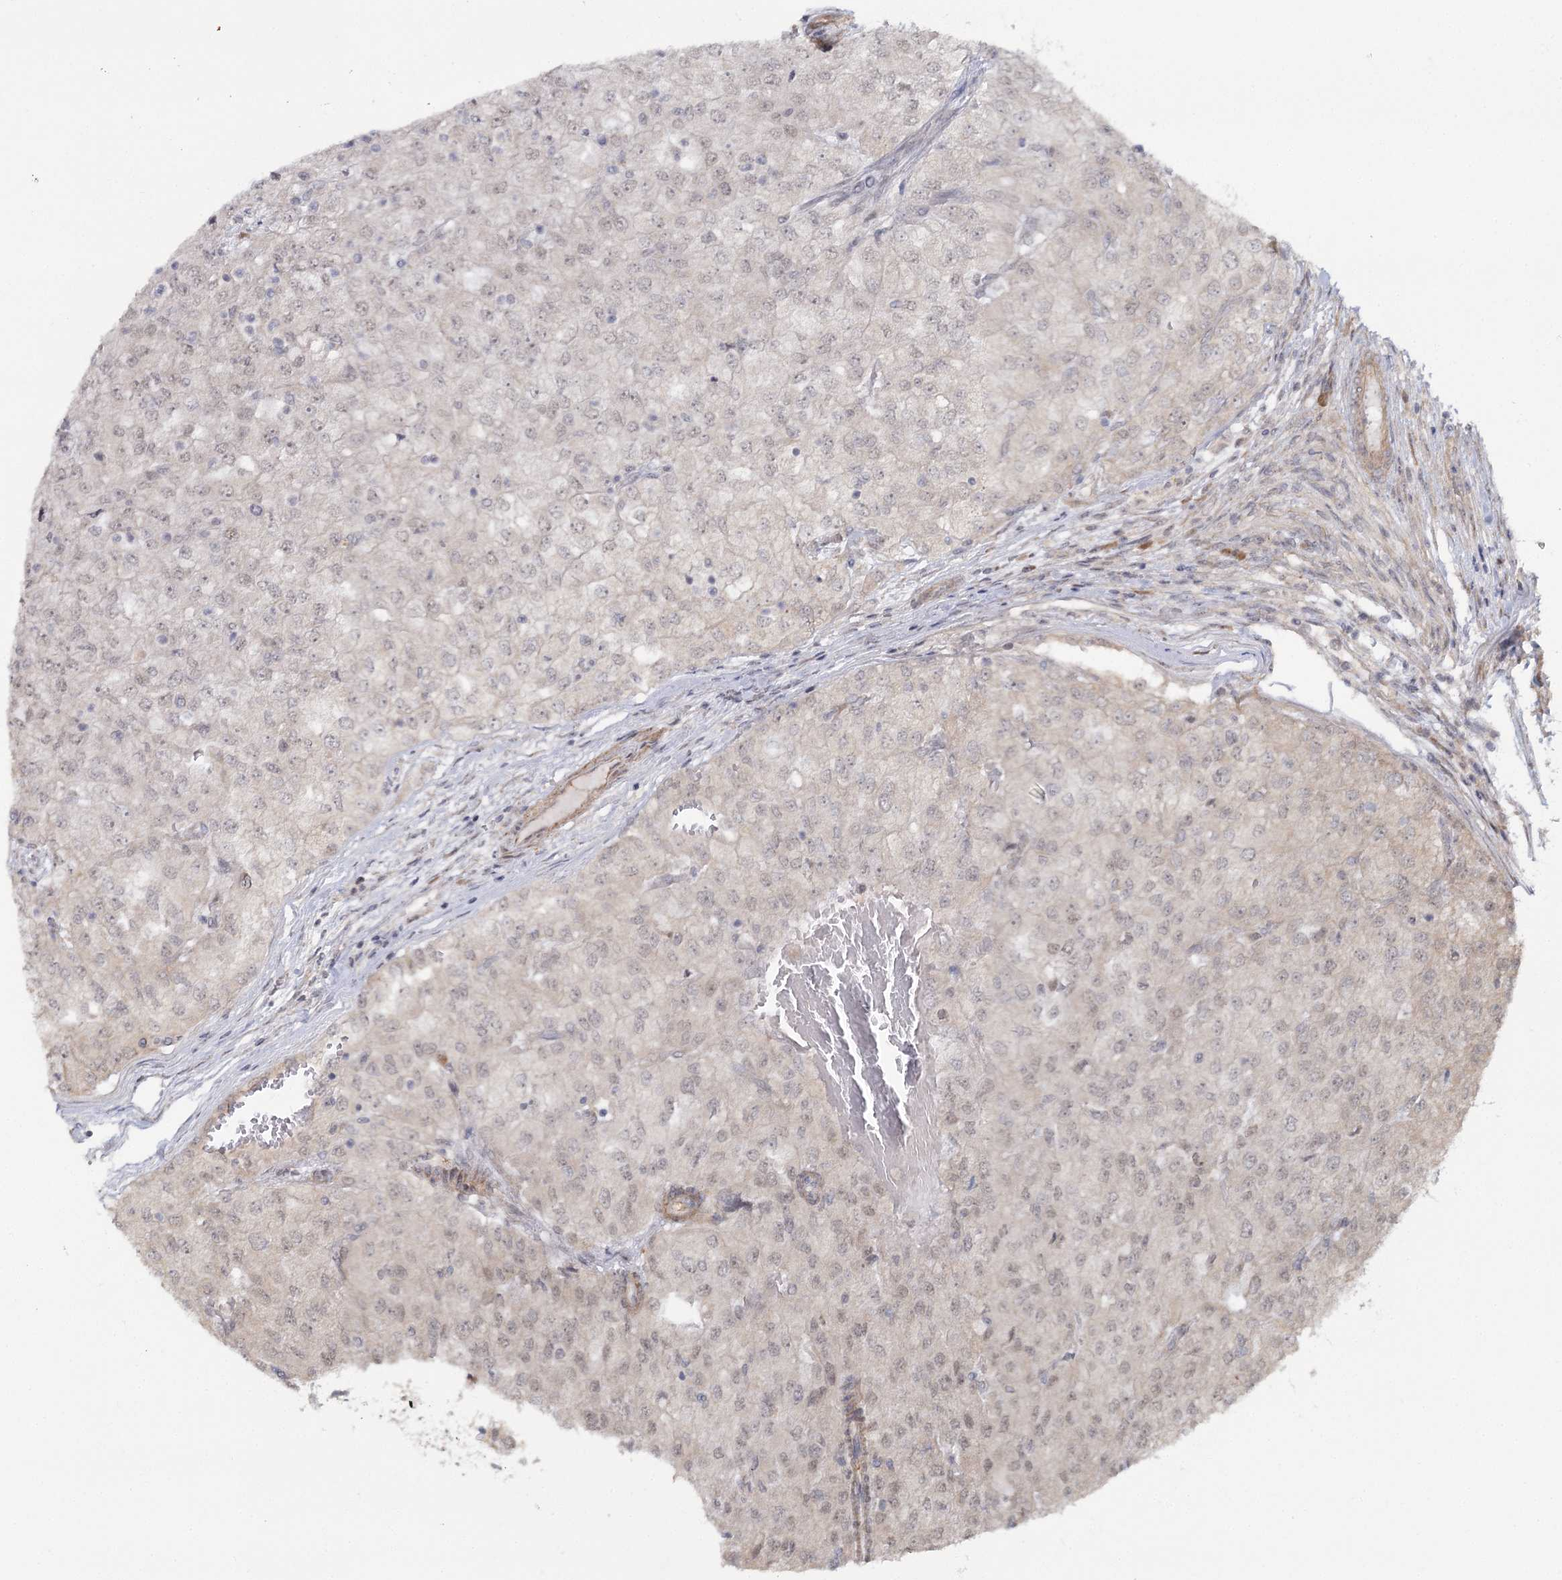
{"staining": {"intensity": "weak", "quantity": "<25%", "location": "nuclear"}, "tissue": "renal cancer", "cell_type": "Tumor cells", "image_type": "cancer", "snomed": [{"axis": "morphology", "description": "Adenocarcinoma, NOS"}, {"axis": "topography", "description": "Kidney"}], "caption": "Immunohistochemical staining of renal cancer reveals no significant positivity in tumor cells.", "gene": "TBC1D9B", "patient": {"sex": "female", "age": 54}}